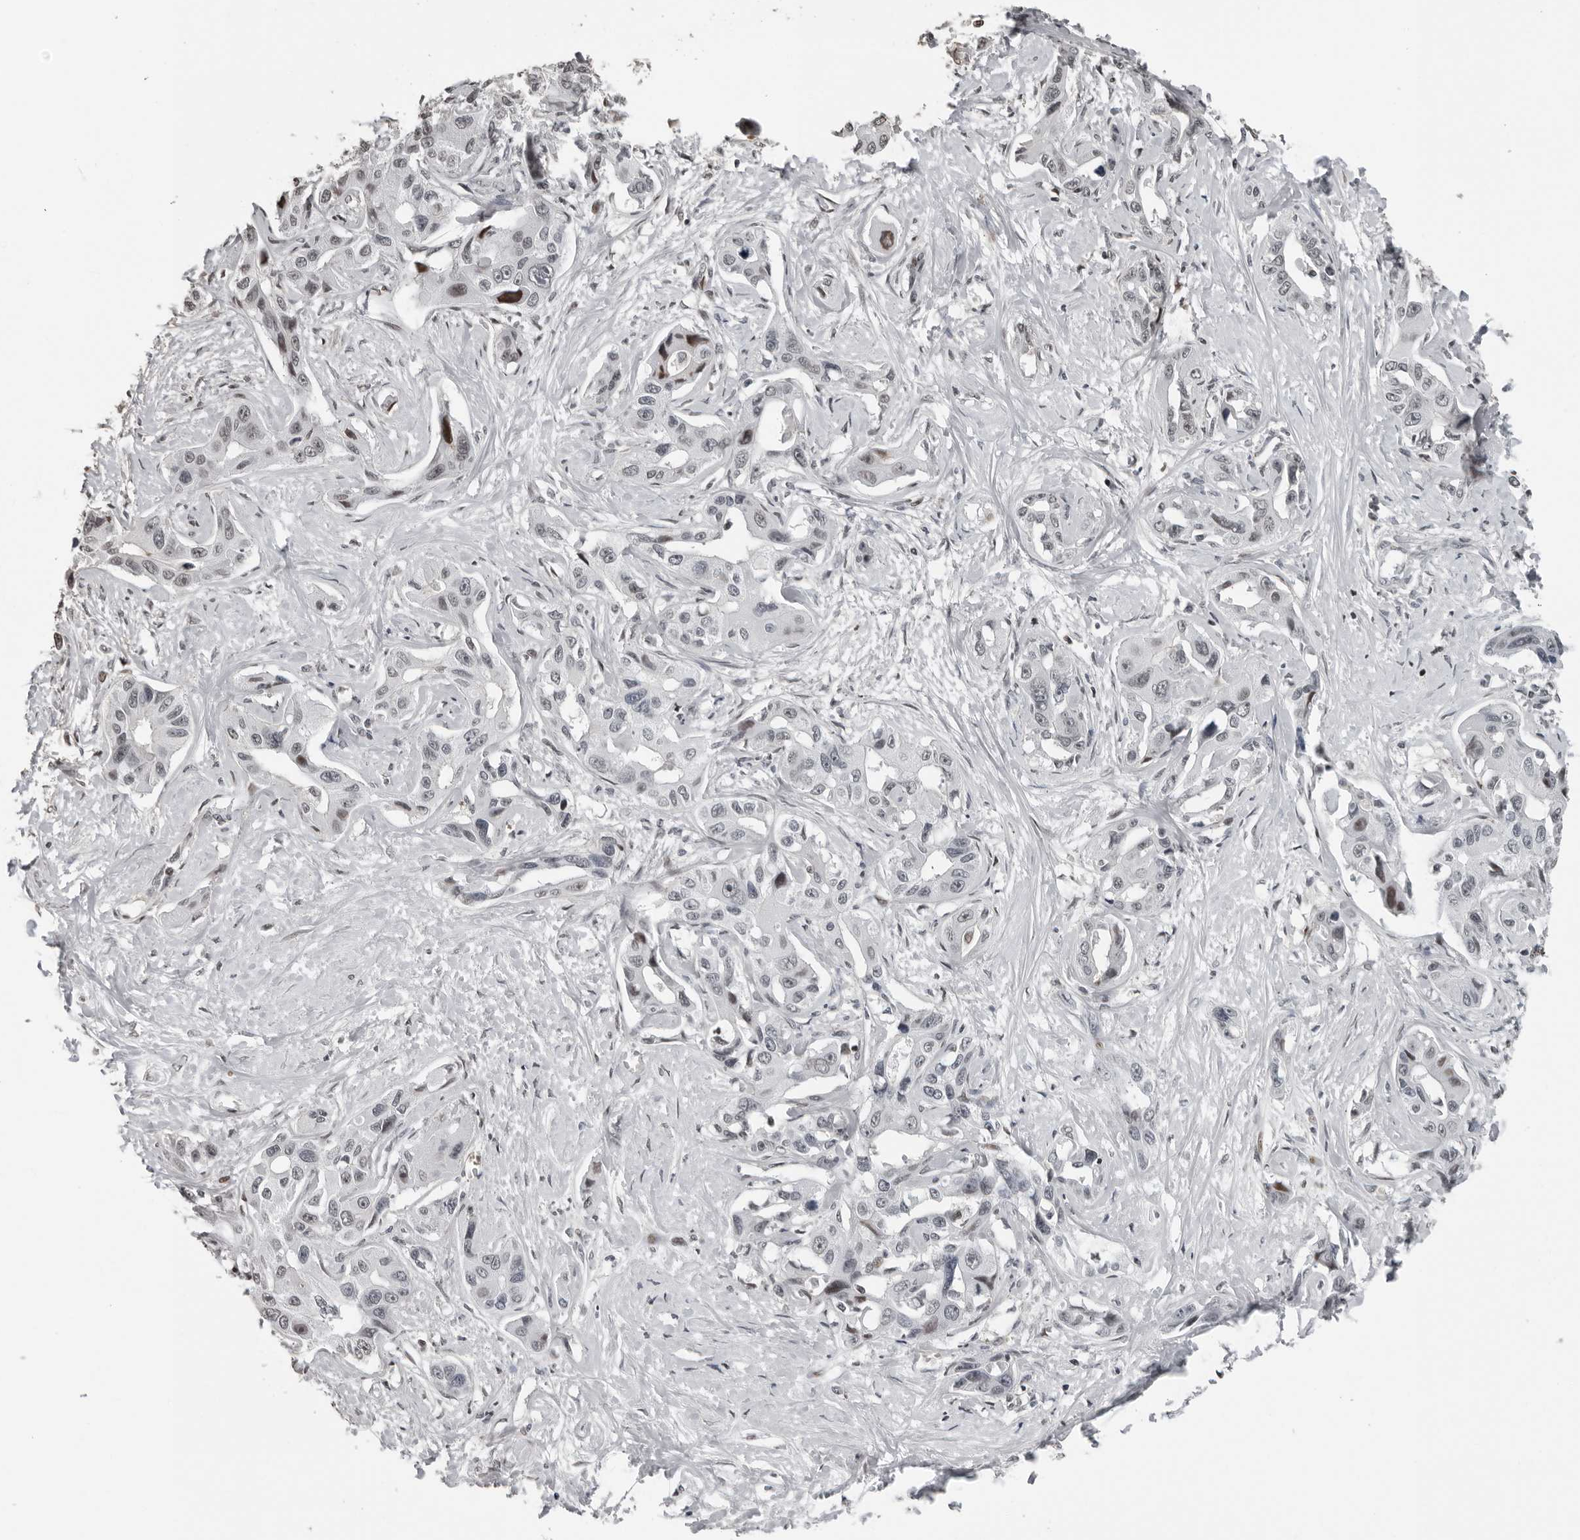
{"staining": {"intensity": "moderate", "quantity": "<25%", "location": "nuclear"}, "tissue": "liver cancer", "cell_type": "Tumor cells", "image_type": "cancer", "snomed": [{"axis": "morphology", "description": "Cholangiocarcinoma"}, {"axis": "topography", "description": "Liver"}], "caption": "Liver cholangiocarcinoma stained for a protein (brown) reveals moderate nuclear positive positivity in about <25% of tumor cells.", "gene": "ORC1", "patient": {"sex": "male", "age": 59}}